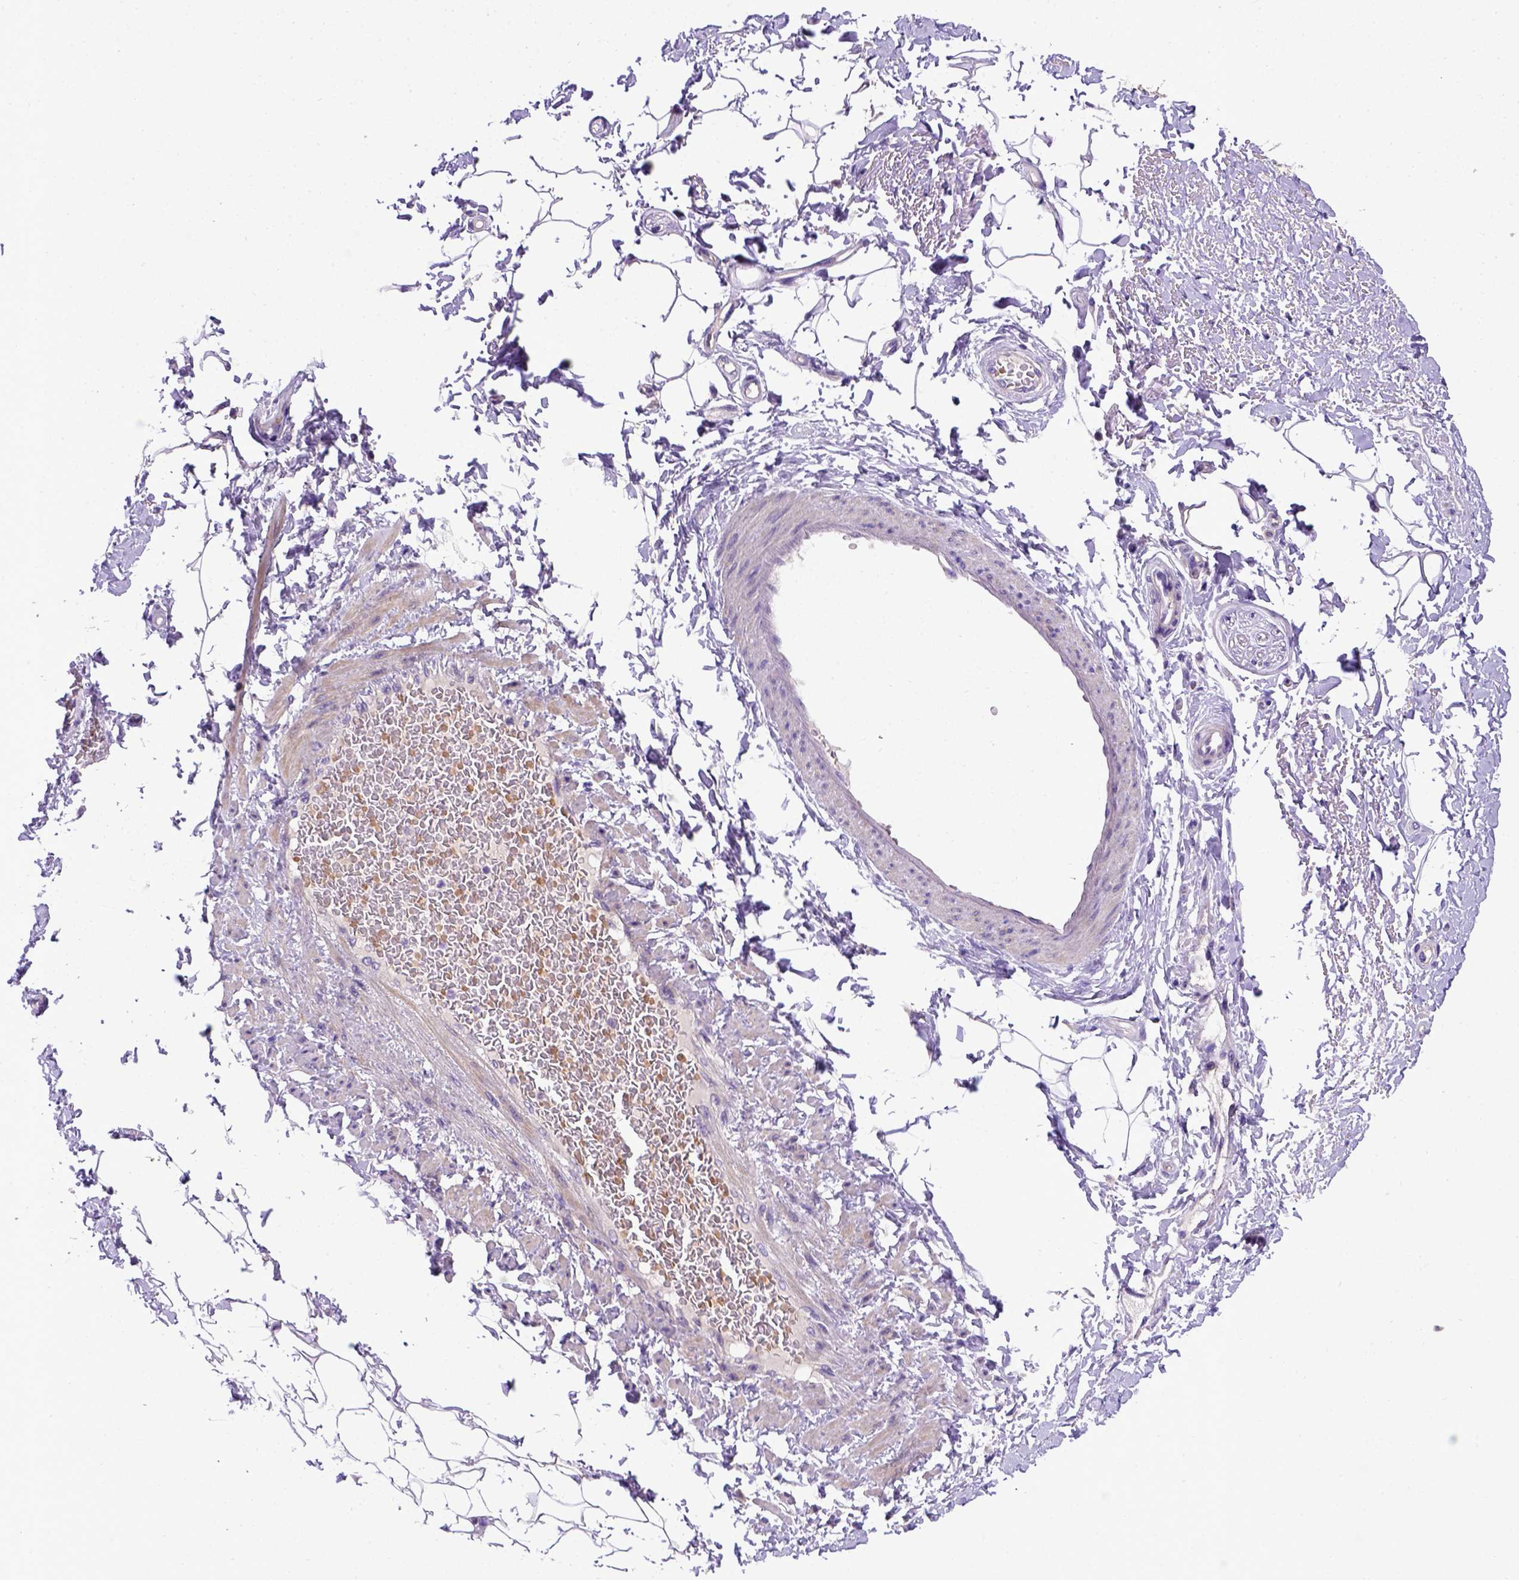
{"staining": {"intensity": "negative", "quantity": "none", "location": "none"}, "tissue": "adipose tissue", "cell_type": "Adipocytes", "image_type": "normal", "snomed": [{"axis": "morphology", "description": "Normal tissue, NOS"}, {"axis": "topography", "description": "Peripheral nerve tissue"}], "caption": "Immunohistochemistry (IHC) micrograph of benign adipose tissue stained for a protein (brown), which exhibits no staining in adipocytes.", "gene": "ADAM12", "patient": {"sex": "male", "age": 51}}